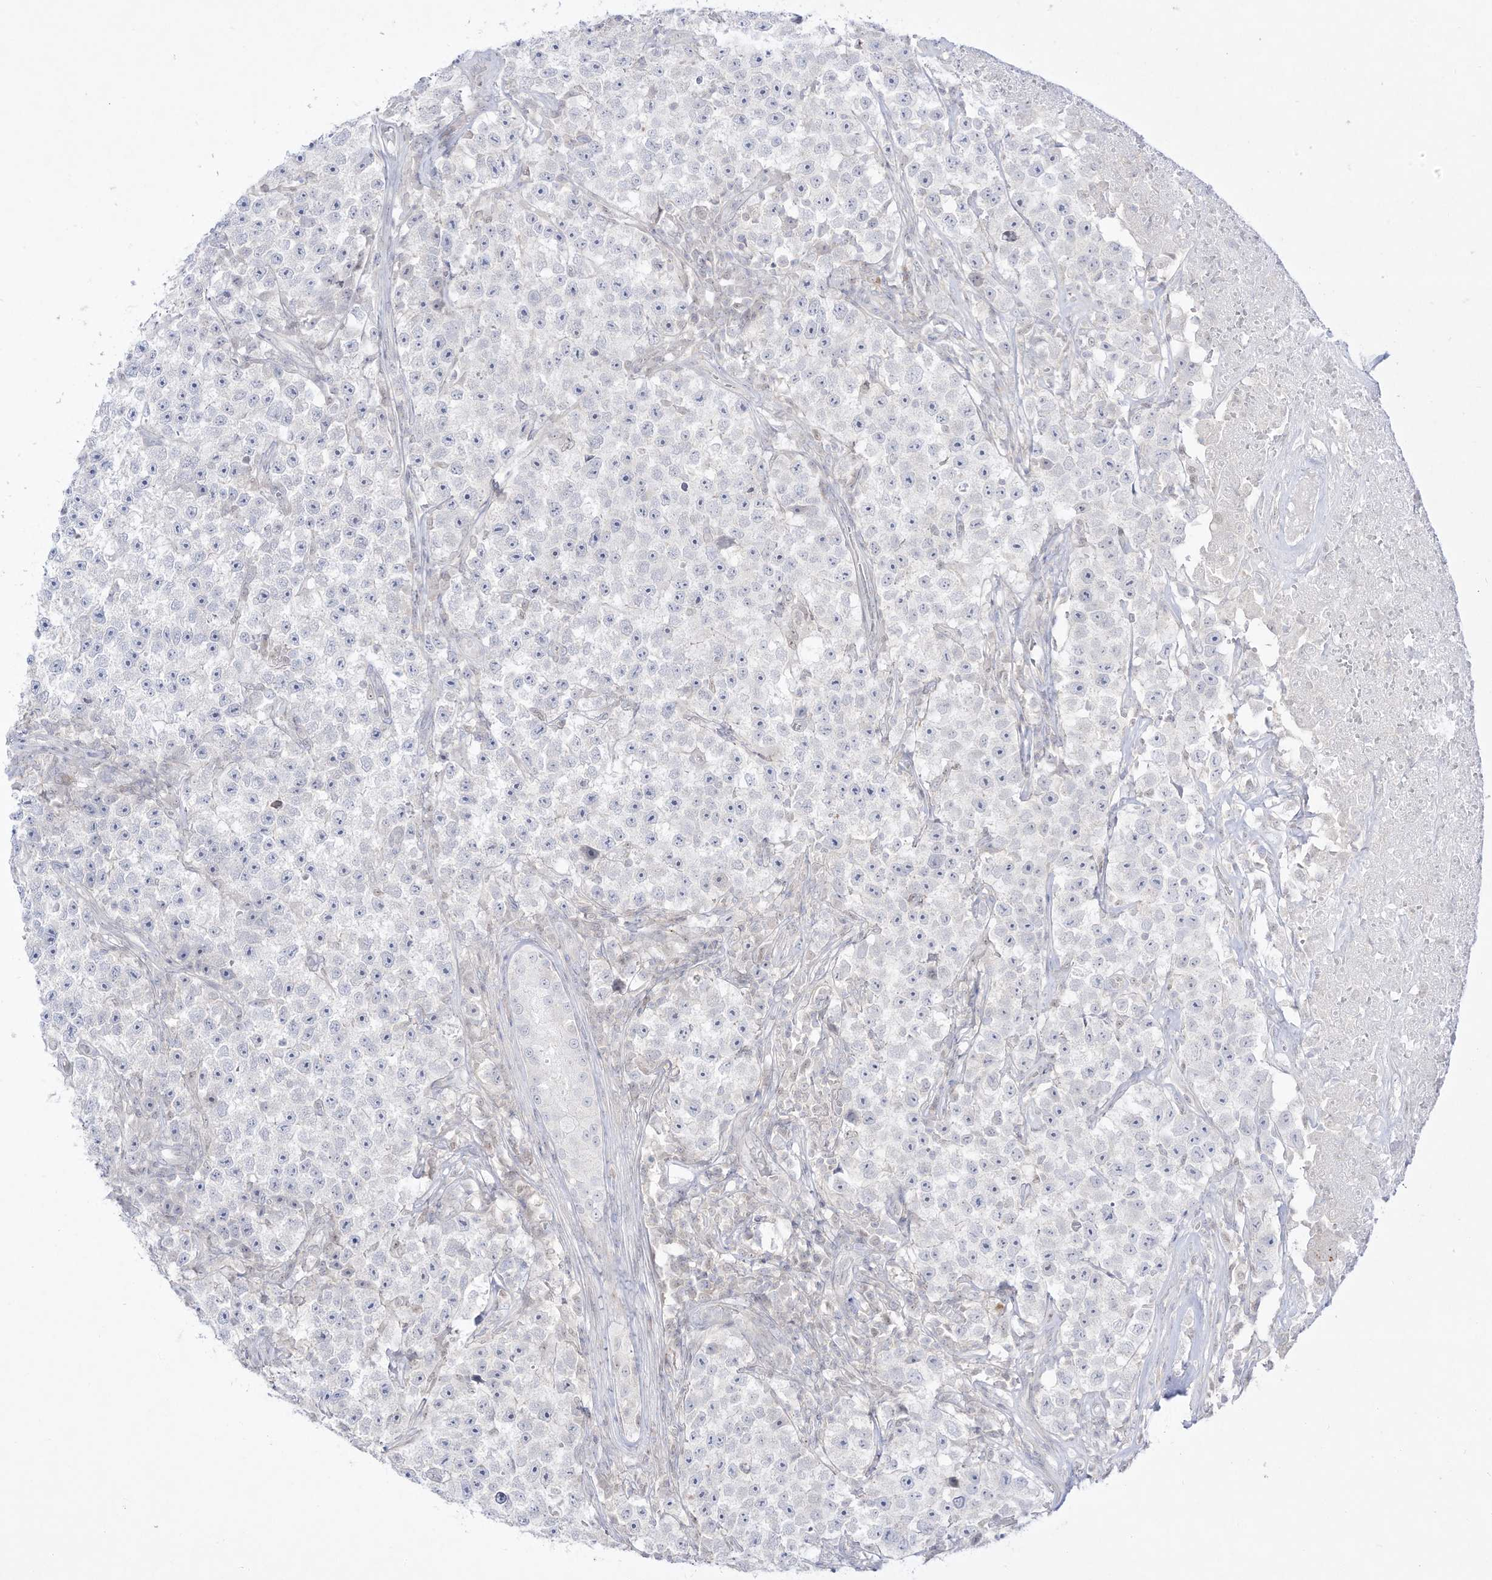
{"staining": {"intensity": "negative", "quantity": "none", "location": "none"}, "tissue": "testis cancer", "cell_type": "Tumor cells", "image_type": "cancer", "snomed": [{"axis": "morphology", "description": "Seminoma, NOS"}, {"axis": "topography", "description": "Testis"}], "caption": "Immunohistochemistry (IHC) of human seminoma (testis) exhibits no positivity in tumor cells.", "gene": "DMKN", "patient": {"sex": "male", "age": 22}}